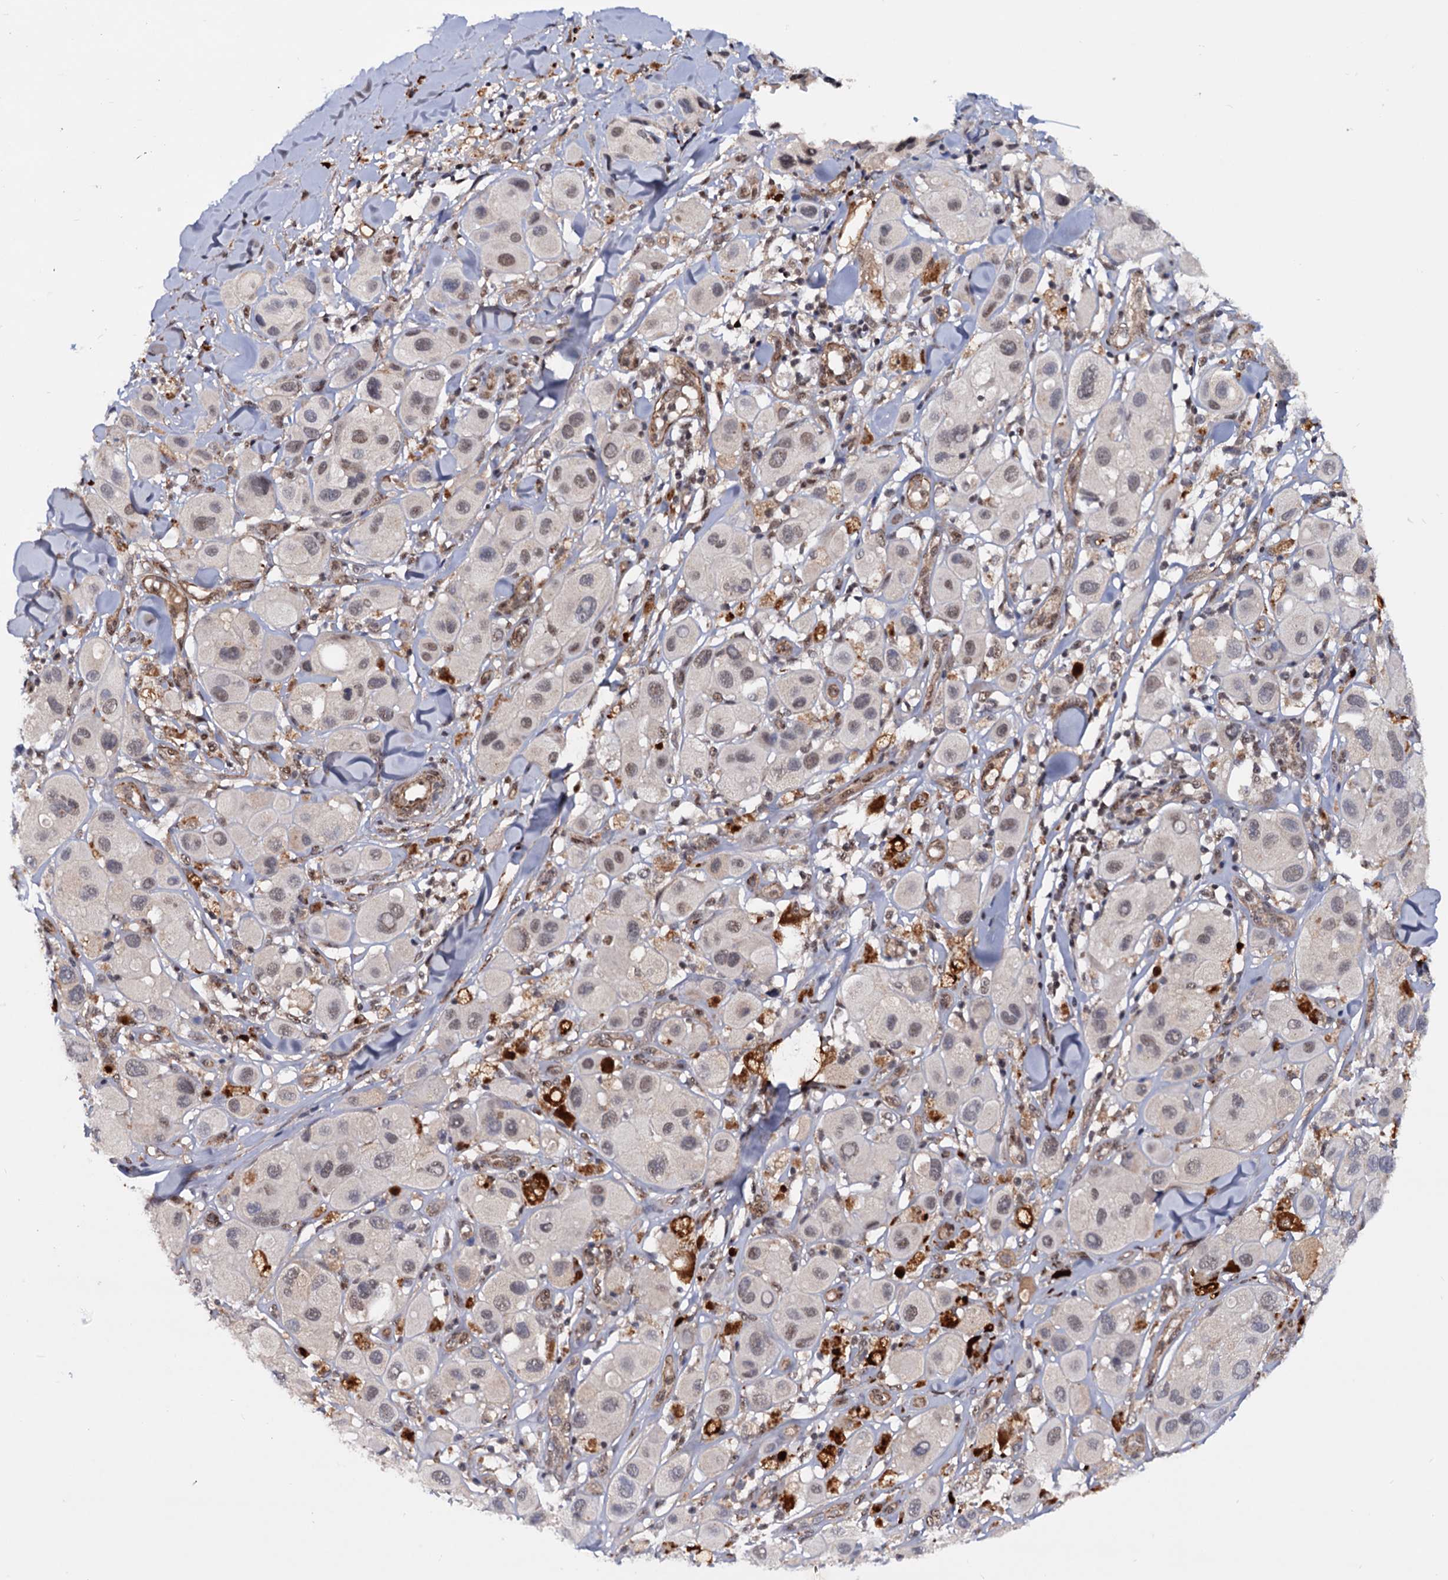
{"staining": {"intensity": "moderate", "quantity": "<25%", "location": "nuclear"}, "tissue": "melanoma", "cell_type": "Tumor cells", "image_type": "cancer", "snomed": [{"axis": "morphology", "description": "Malignant melanoma, Metastatic site"}, {"axis": "topography", "description": "Skin"}], "caption": "Immunohistochemistry staining of malignant melanoma (metastatic site), which shows low levels of moderate nuclear staining in approximately <25% of tumor cells indicating moderate nuclear protein expression. The staining was performed using DAB (brown) for protein detection and nuclei were counterstained in hematoxylin (blue).", "gene": "TBC1D12", "patient": {"sex": "male", "age": 41}}